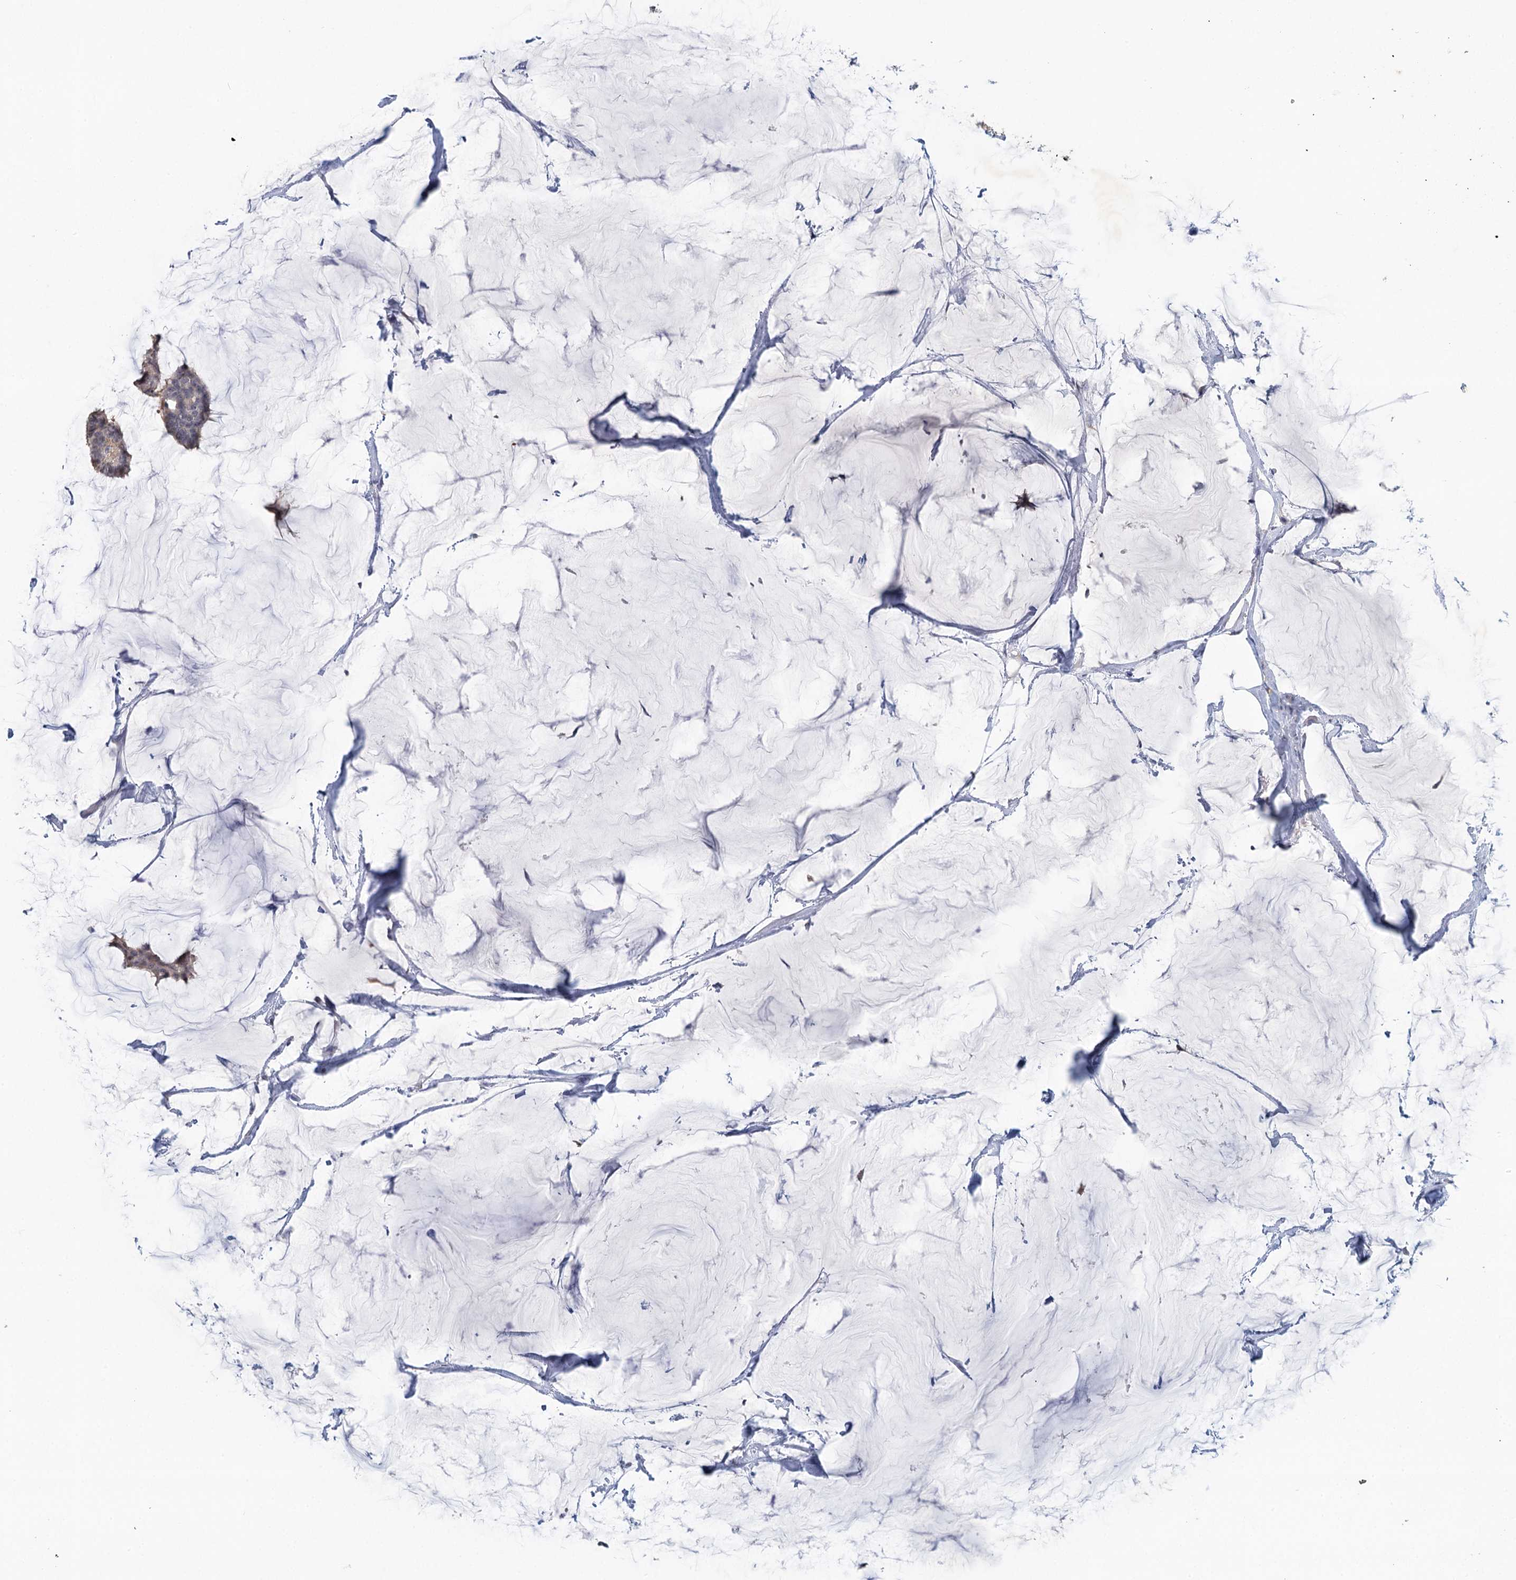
{"staining": {"intensity": "weak", "quantity": "25%-75%", "location": "cytoplasmic/membranous"}, "tissue": "breast cancer", "cell_type": "Tumor cells", "image_type": "cancer", "snomed": [{"axis": "morphology", "description": "Duct carcinoma"}, {"axis": "topography", "description": "Breast"}], "caption": "Immunohistochemistry (IHC) staining of breast cancer (infiltrating ductal carcinoma), which demonstrates low levels of weak cytoplasmic/membranous positivity in approximately 25%-75% of tumor cells indicating weak cytoplasmic/membranous protein staining. The staining was performed using DAB (brown) for protein detection and nuclei were counterstained in hematoxylin (blue).", "gene": "MYO7B", "patient": {"sex": "female", "age": 93}}